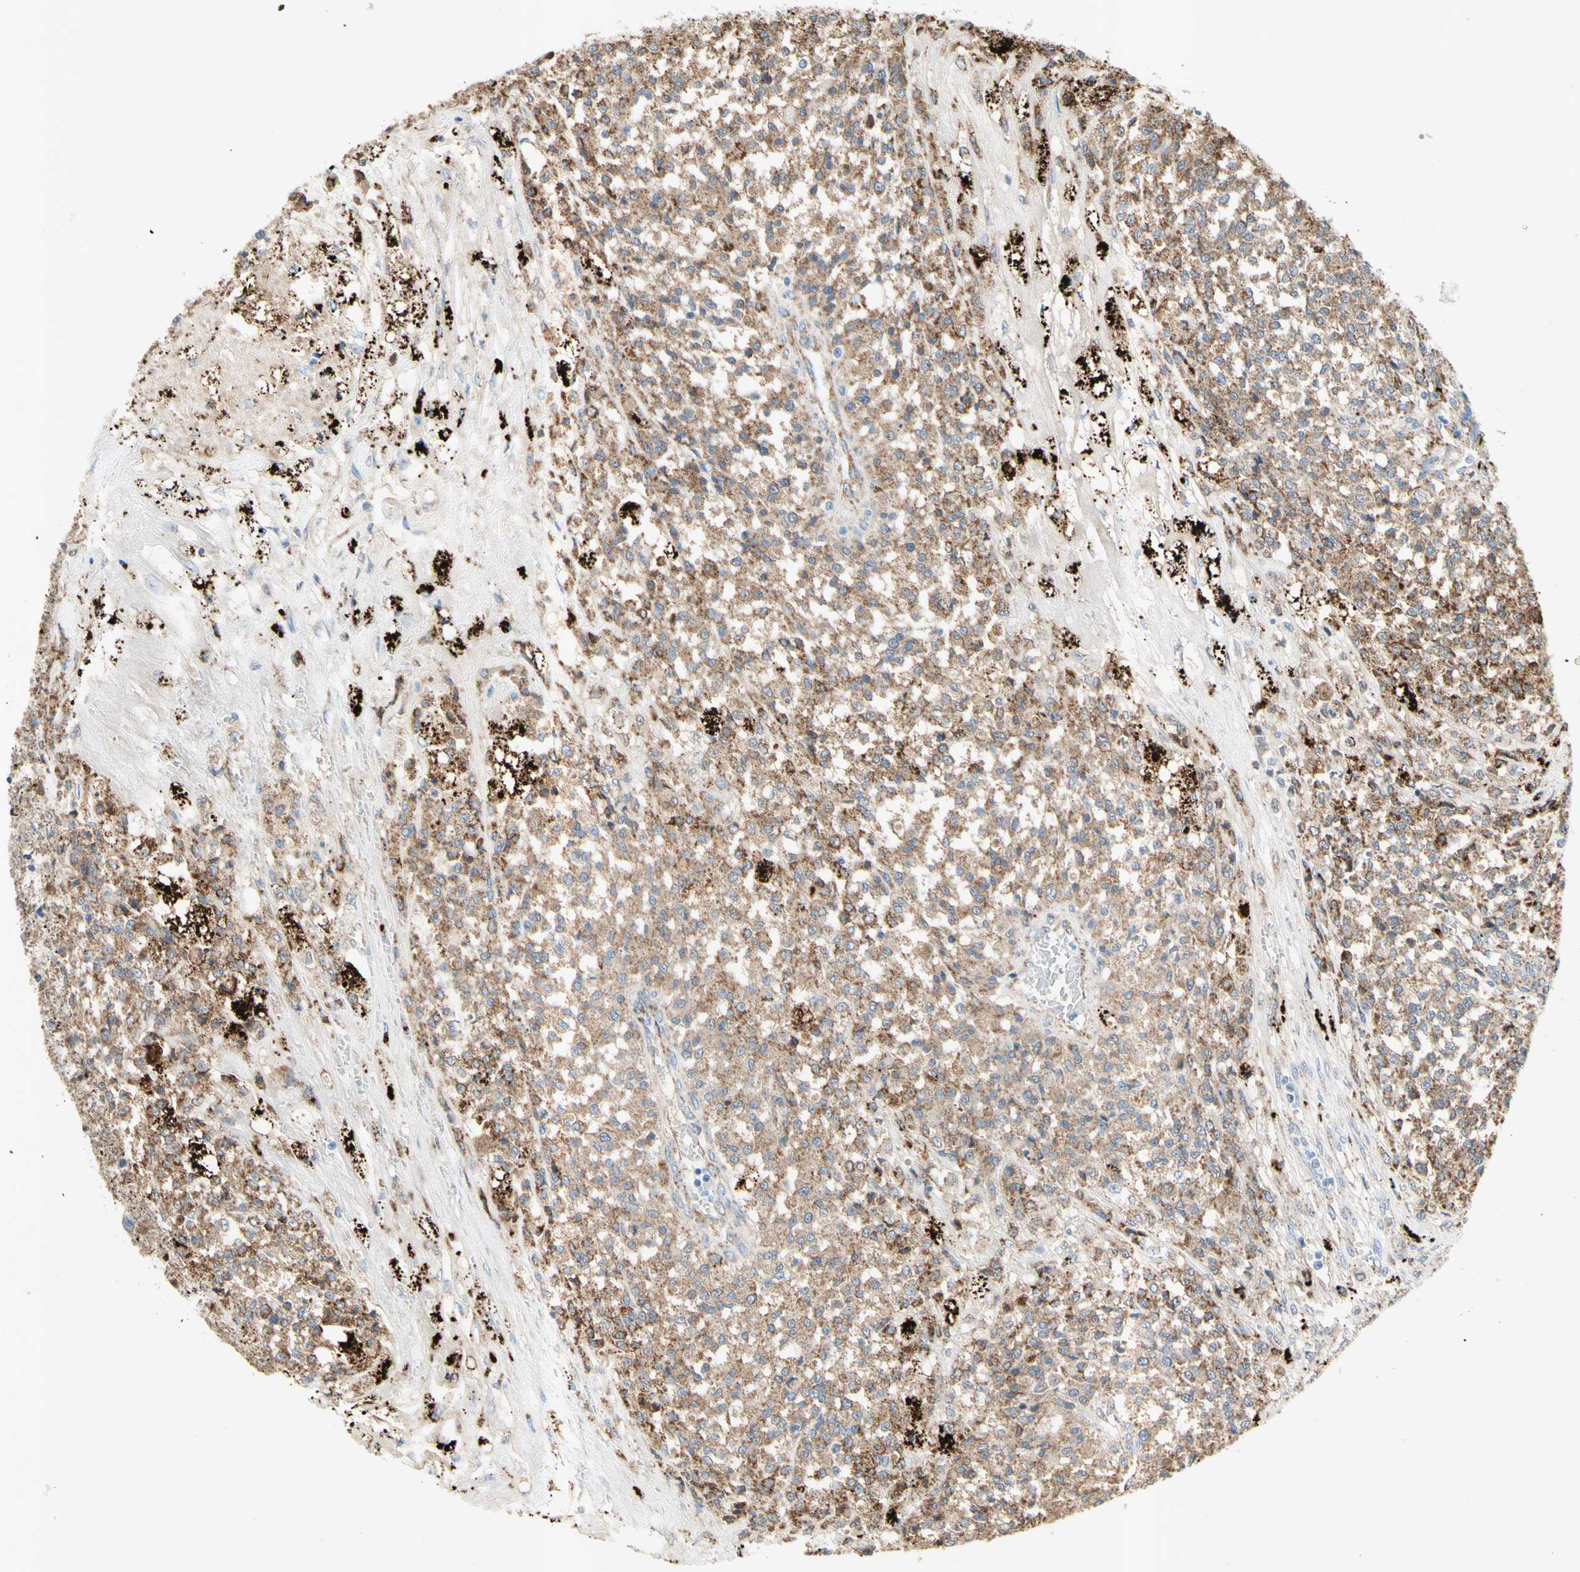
{"staining": {"intensity": "moderate", "quantity": ">75%", "location": "cytoplasmic/membranous"}, "tissue": "testis cancer", "cell_type": "Tumor cells", "image_type": "cancer", "snomed": [{"axis": "morphology", "description": "Seminoma, NOS"}, {"axis": "topography", "description": "Testis"}], "caption": "Immunohistochemistry micrograph of testis seminoma stained for a protein (brown), which exhibits medium levels of moderate cytoplasmic/membranous positivity in about >75% of tumor cells.", "gene": "URB2", "patient": {"sex": "male", "age": 59}}